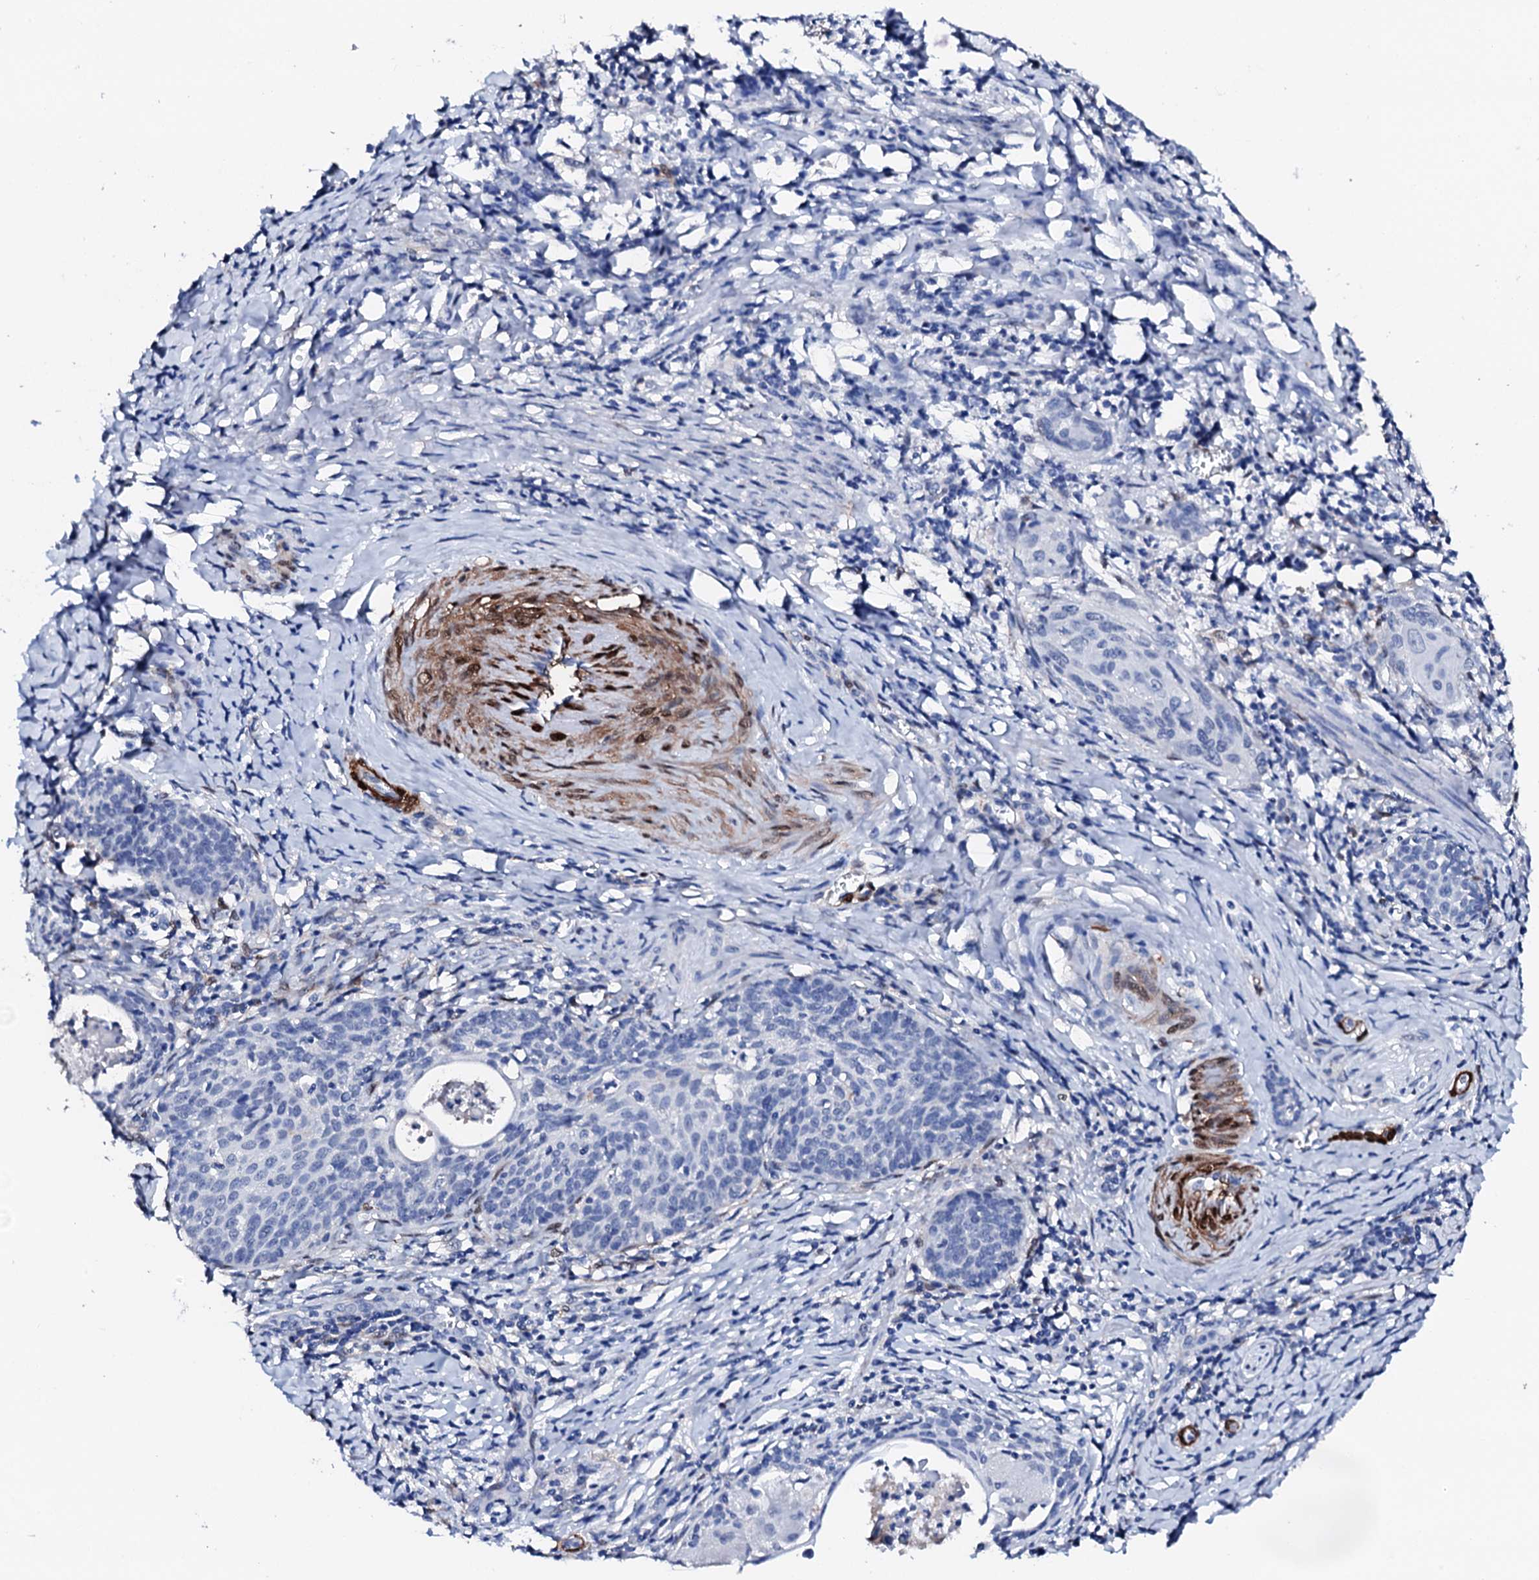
{"staining": {"intensity": "negative", "quantity": "none", "location": "none"}, "tissue": "cervical cancer", "cell_type": "Tumor cells", "image_type": "cancer", "snomed": [{"axis": "morphology", "description": "Squamous cell carcinoma, NOS"}, {"axis": "topography", "description": "Cervix"}], "caption": "DAB immunohistochemical staining of human cervical cancer shows no significant expression in tumor cells.", "gene": "NRIP2", "patient": {"sex": "female", "age": 52}}